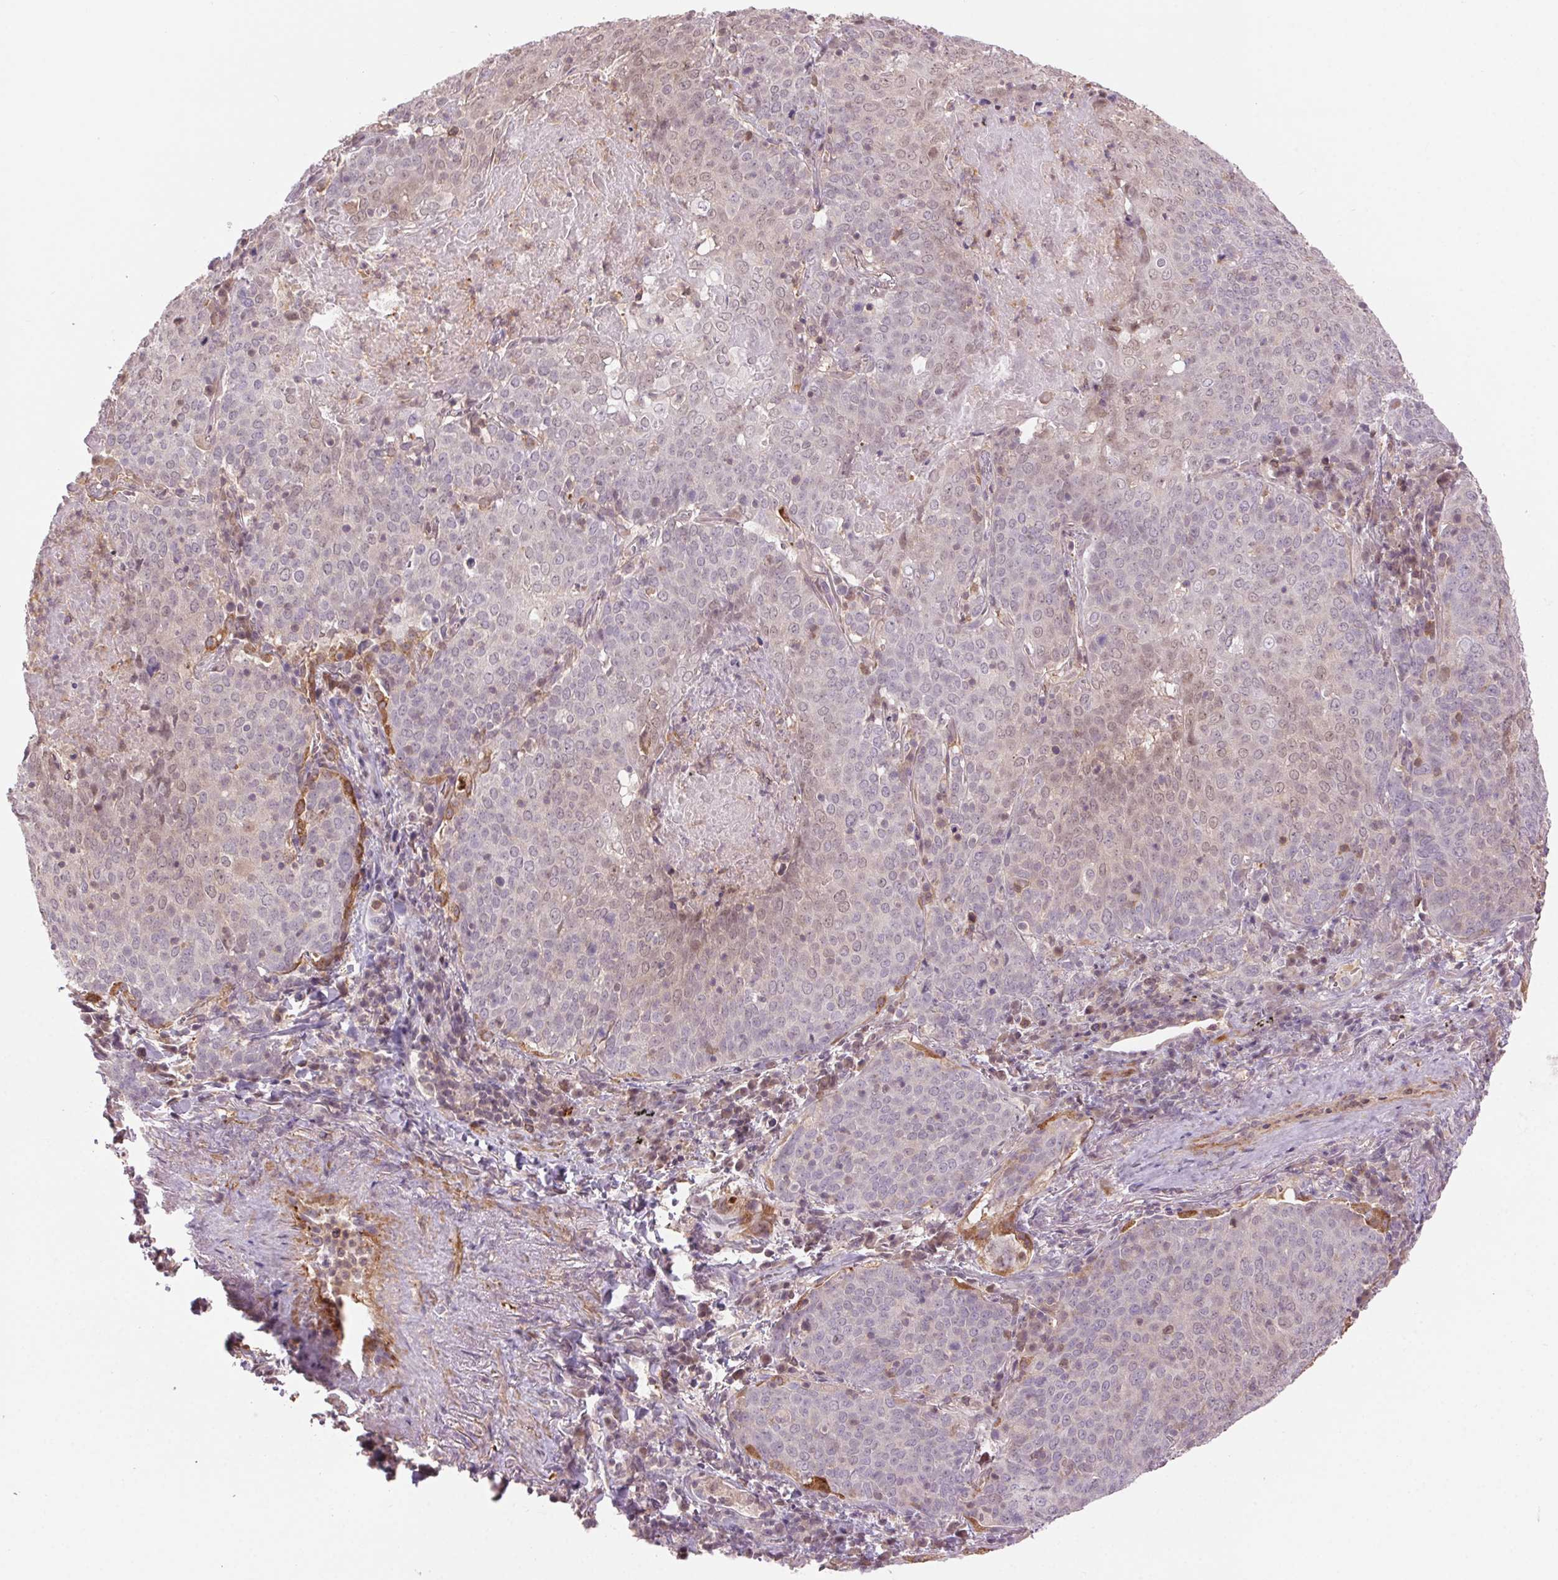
{"staining": {"intensity": "weak", "quantity": "<25%", "location": "nuclear"}, "tissue": "lung cancer", "cell_type": "Tumor cells", "image_type": "cancer", "snomed": [{"axis": "morphology", "description": "Squamous cell carcinoma, NOS"}, {"axis": "topography", "description": "Lung"}], "caption": "A histopathology image of lung squamous cell carcinoma stained for a protein reveals no brown staining in tumor cells.", "gene": "HHLA2", "patient": {"sex": "male", "age": 82}}